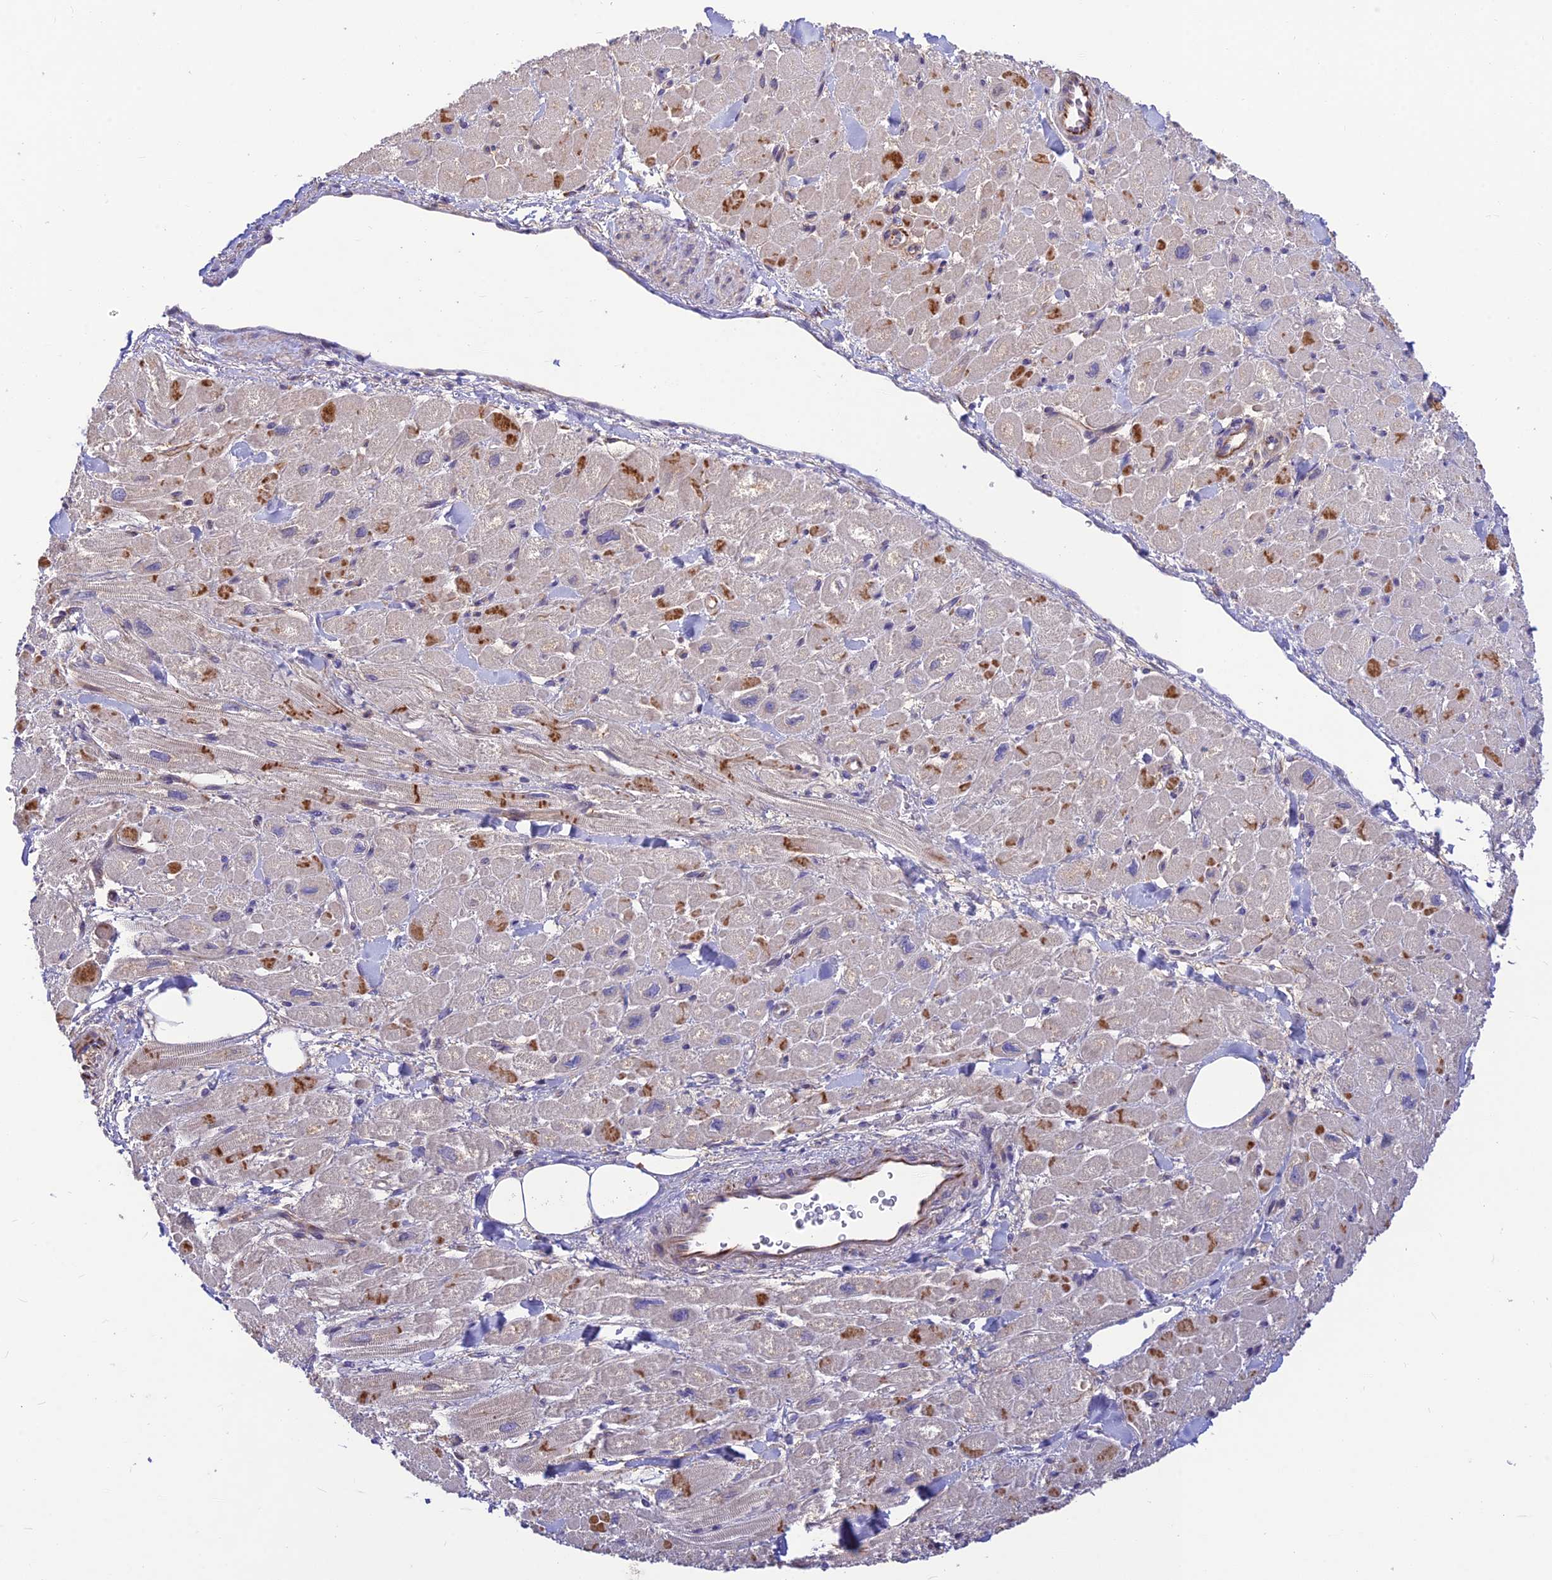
{"staining": {"intensity": "moderate", "quantity": "<25%", "location": "cytoplasmic/membranous"}, "tissue": "heart muscle", "cell_type": "Cardiomyocytes", "image_type": "normal", "snomed": [{"axis": "morphology", "description": "Normal tissue, NOS"}, {"axis": "topography", "description": "Heart"}], "caption": "Immunohistochemical staining of benign human heart muscle displays moderate cytoplasmic/membranous protein expression in approximately <25% of cardiomyocytes. The staining was performed using DAB to visualize the protein expression in brown, while the nuclei were stained in blue with hematoxylin (Magnification: 20x).", "gene": "ST8SIA5", "patient": {"sex": "male", "age": 65}}